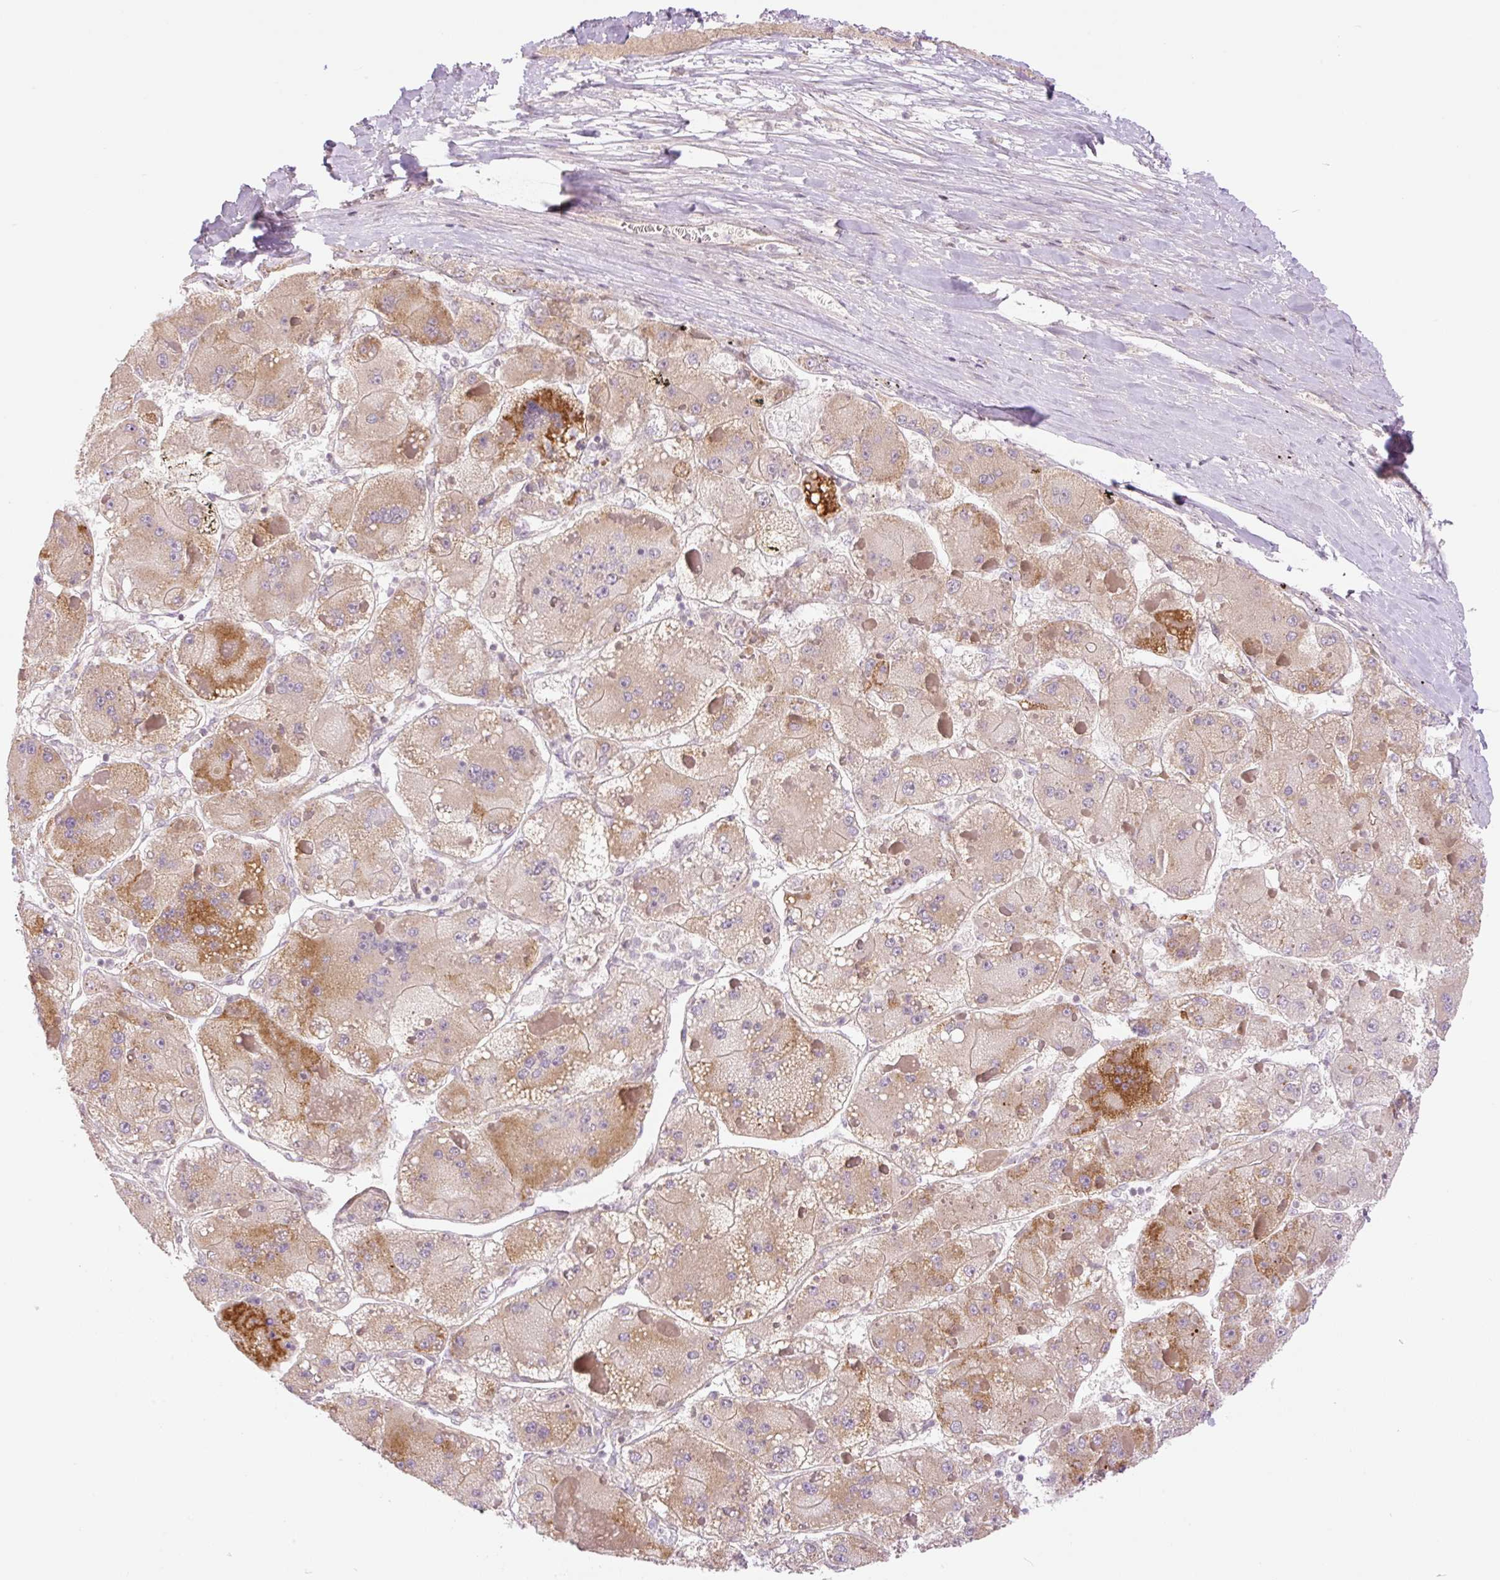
{"staining": {"intensity": "moderate", "quantity": ">75%", "location": "cytoplasmic/membranous"}, "tissue": "liver cancer", "cell_type": "Tumor cells", "image_type": "cancer", "snomed": [{"axis": "morphology", "description": "Carcinoma, Hepatocellular, NOS"}, {"axis": "topography", "description": "Liver"}], "caption": "This micrograph displays hepatocellular carcinoma (liver) stained with immunohistochemistry to label a protein in brown. The cytoplasmic/membranous of tumor cells show moderate positivity for the protein. Nuclei are counter-stained blue.", "gene": "ZNF394", "patient": {"sex": "female", "age": 73}}